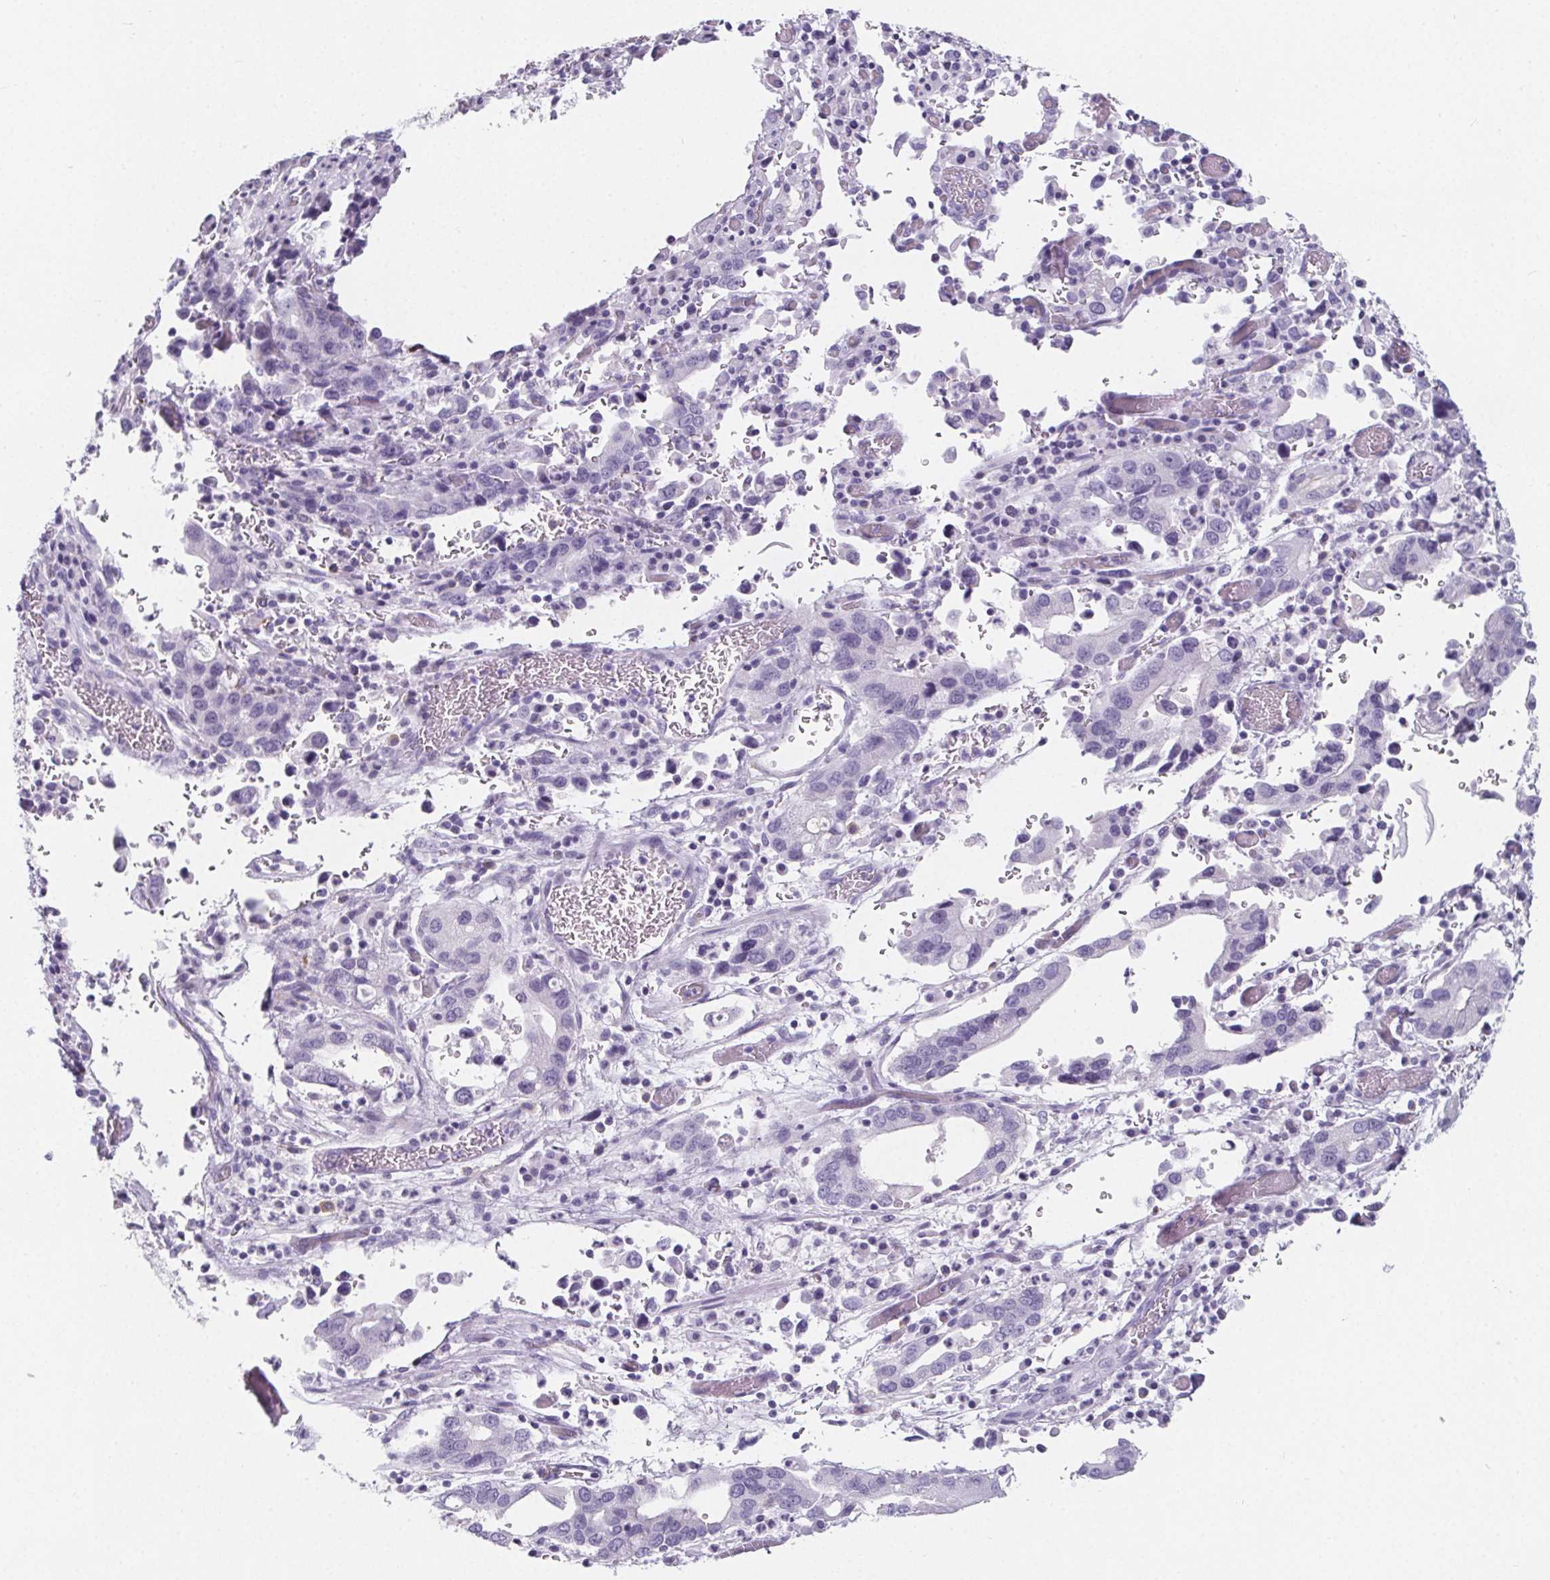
{"staining": {"intensity": "negative", "quantity": "none", "location": "none"}, "tissue": "stomach cancer", "cell_type": "Tumor cells", "image_type": "cancer", "snomed": [{"axis": "morphology", "description": "Adenocarcinoma, NOS"}, {"axis": "topography", "description": "Stomach, upper"}], "caption": "The IHC image has no significant positivity in tumor cells of adenocarcinoma (stomach) tissue.", "gene": "ADRB1", "patient": {"sex": "male", "age": 74}}